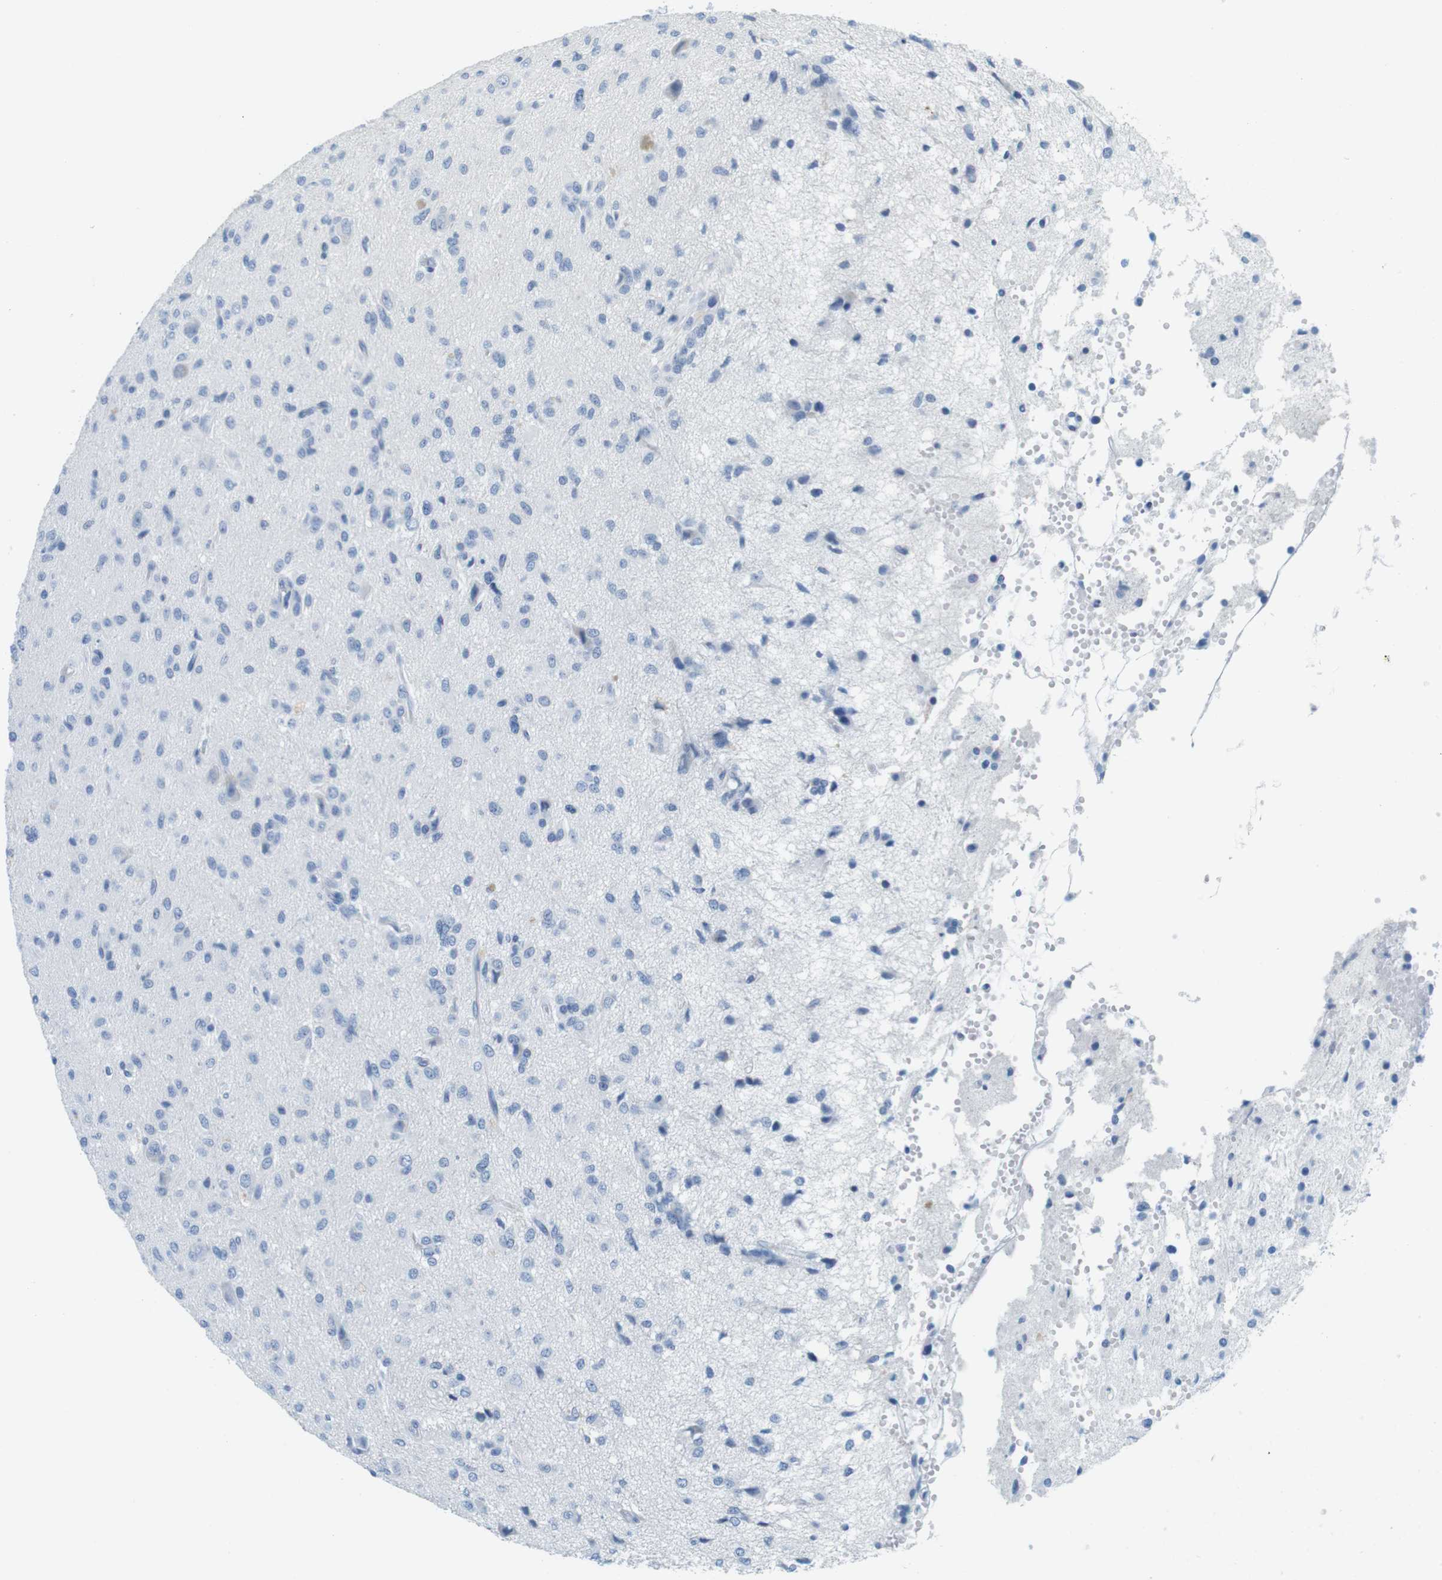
{"staining": {"intensity": "negative", "quantity": "none", "location": "none"}, "tissue": "glioma", "cell_type": "Tumor cells", "image_type": "cancer", "snomed": [{"axis": "morphology", "description": "Glioma, malignant, High grade"}, {"axis": "topography", "description": "Brain"}], "caption": "A high-resolution histopathology image shows immunohistochemistry staining of malignant glioma (high-grade), which reveals no significant positivity in tumor cells. (Brightfield microscopy of DAB (3,3'-diaminobenzidine) immunohistochemistry at high magnification).", "gene": "CYP2C9", "patient": {"sex": "female", "age": 59}}